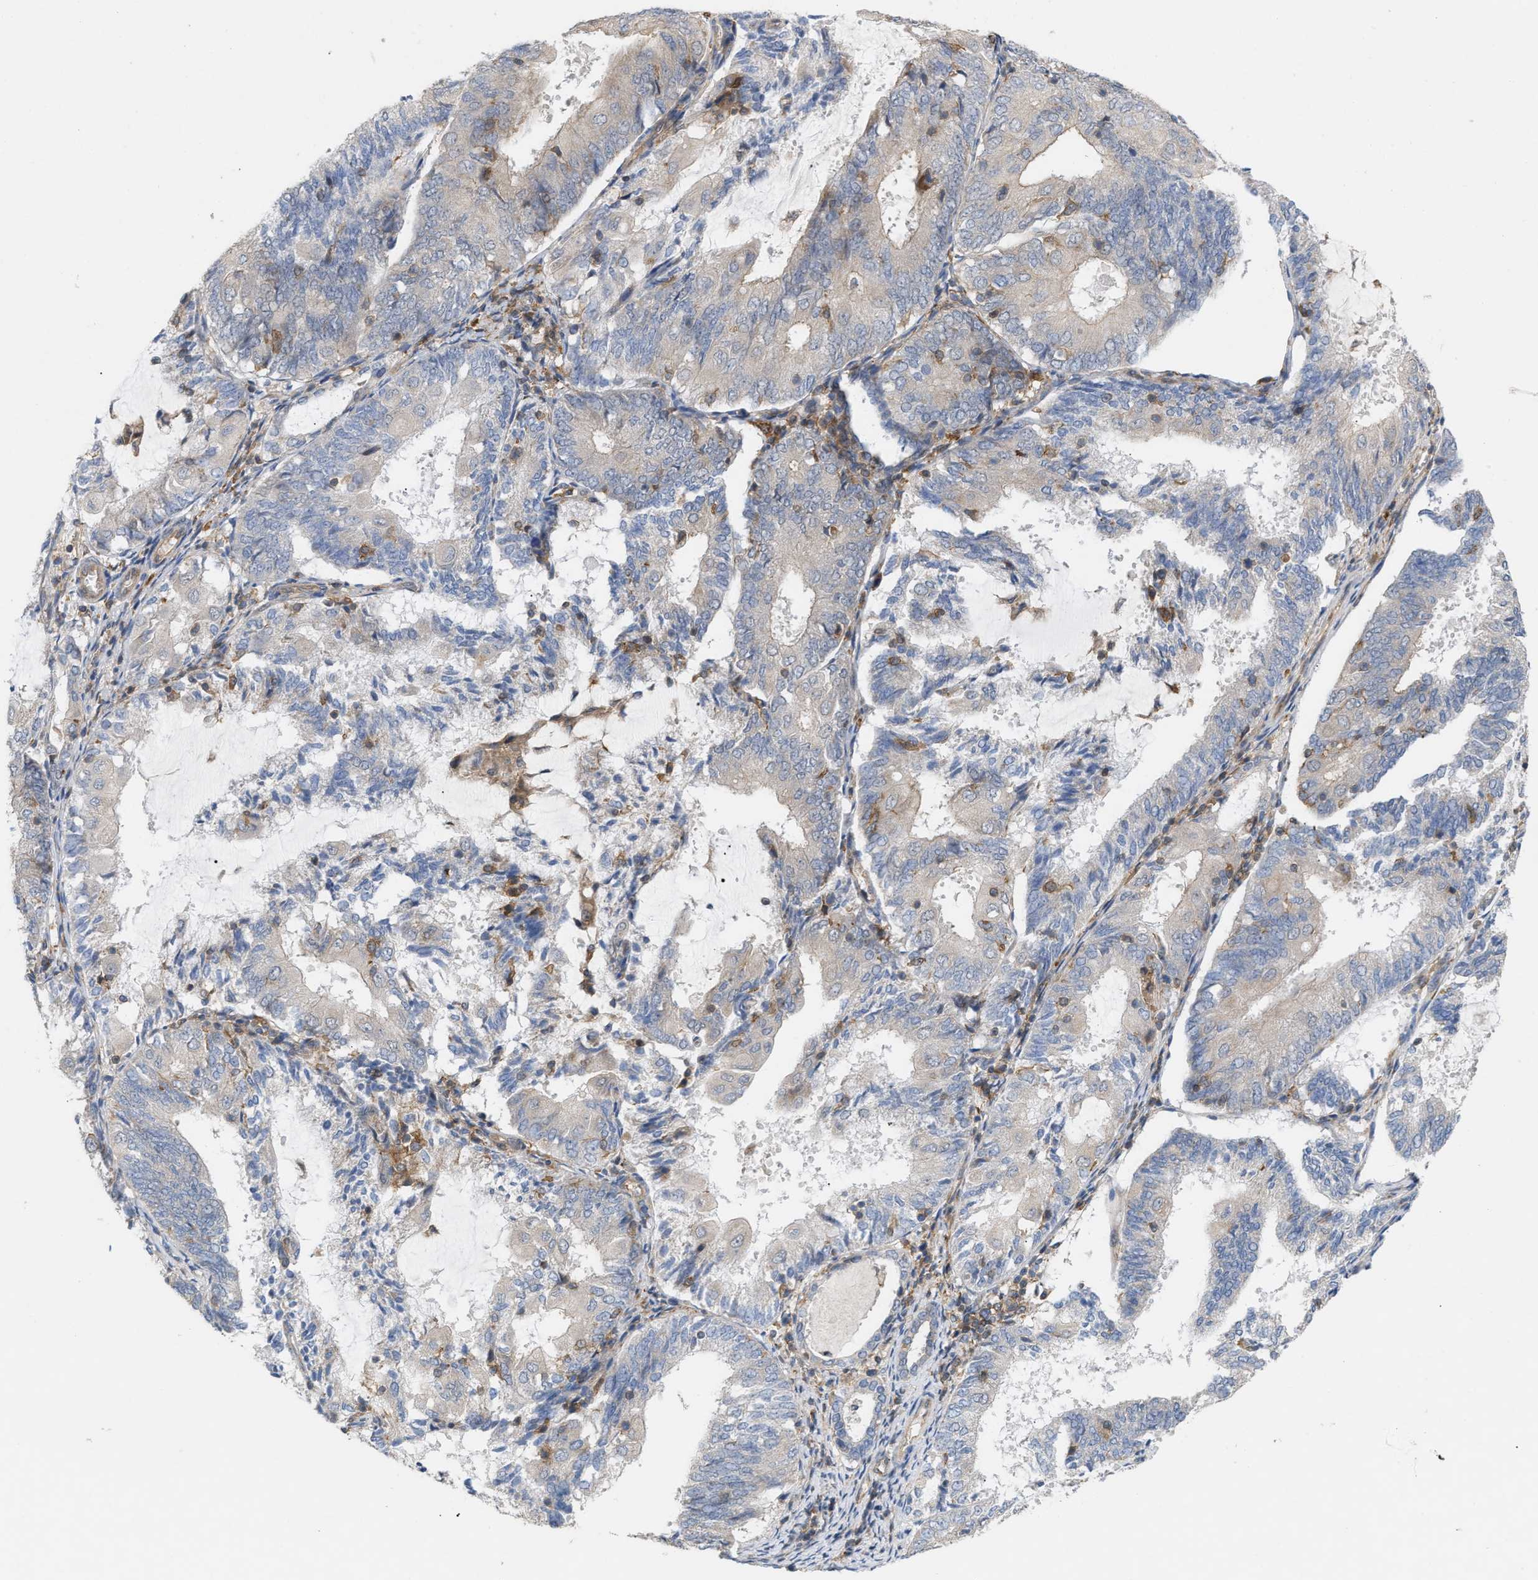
{"staining": {"intensity": "negative", "quantity": "none", "location": "none"}, "tissue": "endometrial cancer", "cell_type": "Tumor cells", "image_type": "cancer", "snomed": [{"axis": "morphology", "description": "Adenocarcinoma, NOS"}, {"axis": "topography", "description": "Endometrium"}], "caption": "Tumor cells show no significant protein staining in endometrial cancer.", "gene": "DBNL", "patient": {"sex": "female", "age": 81}}